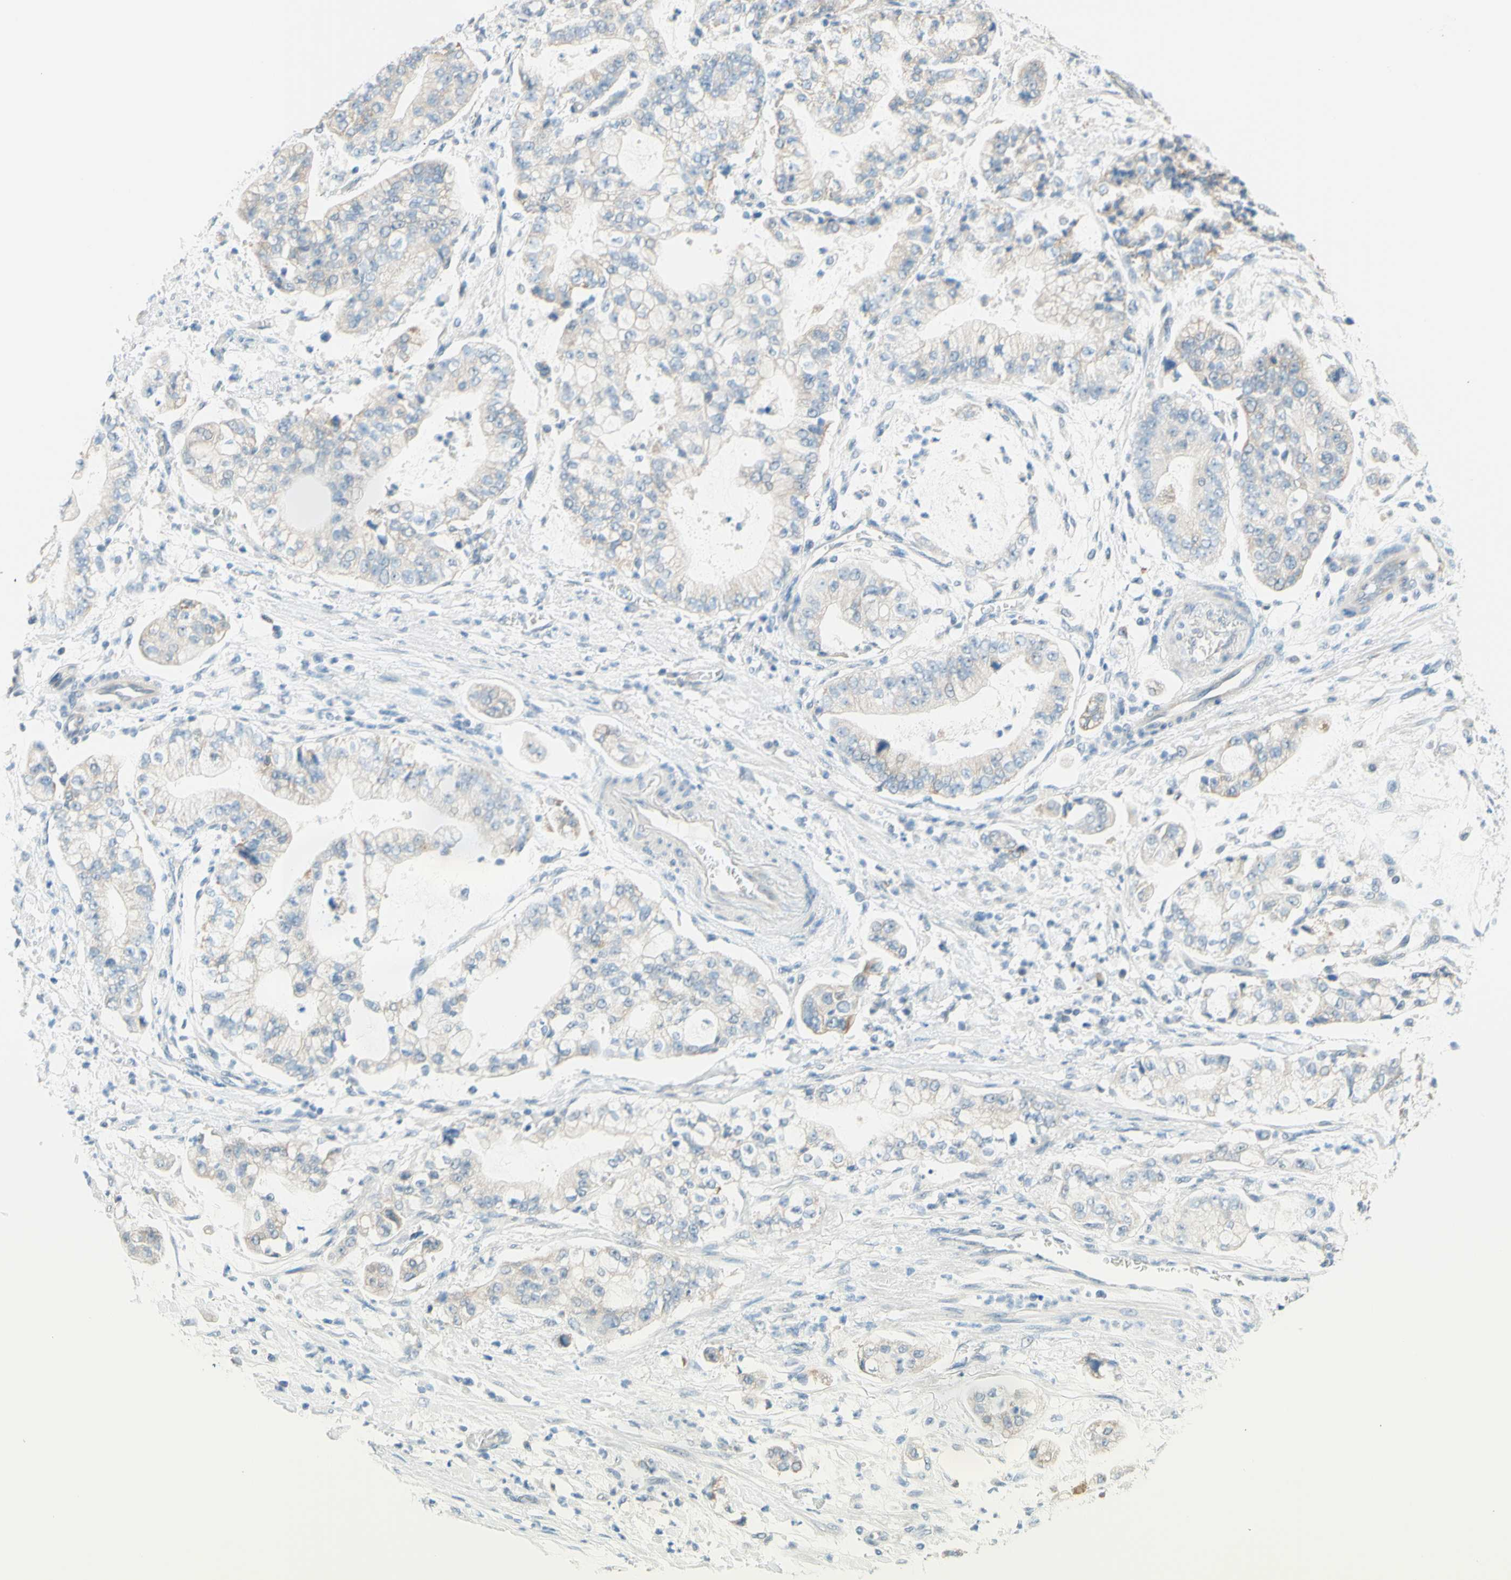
{"staining": {"intensity": "negative", "quantity": "none", "location": "none"}, "tissue": "stomach cancer", "cell_type": "Tumor cells", "image_type": "cancer", "snomed": [{"axis": "morphology", "description": "Adenocarcinoma, NOS"}, {"axis": "topography", "description": "Stomach"}], "caption": "This is an IHC micrograph of stomach cancer. There is no positivity in tumor cells.", "gene": "JPH1", "patient": {"sex": "male", "age": 76}}